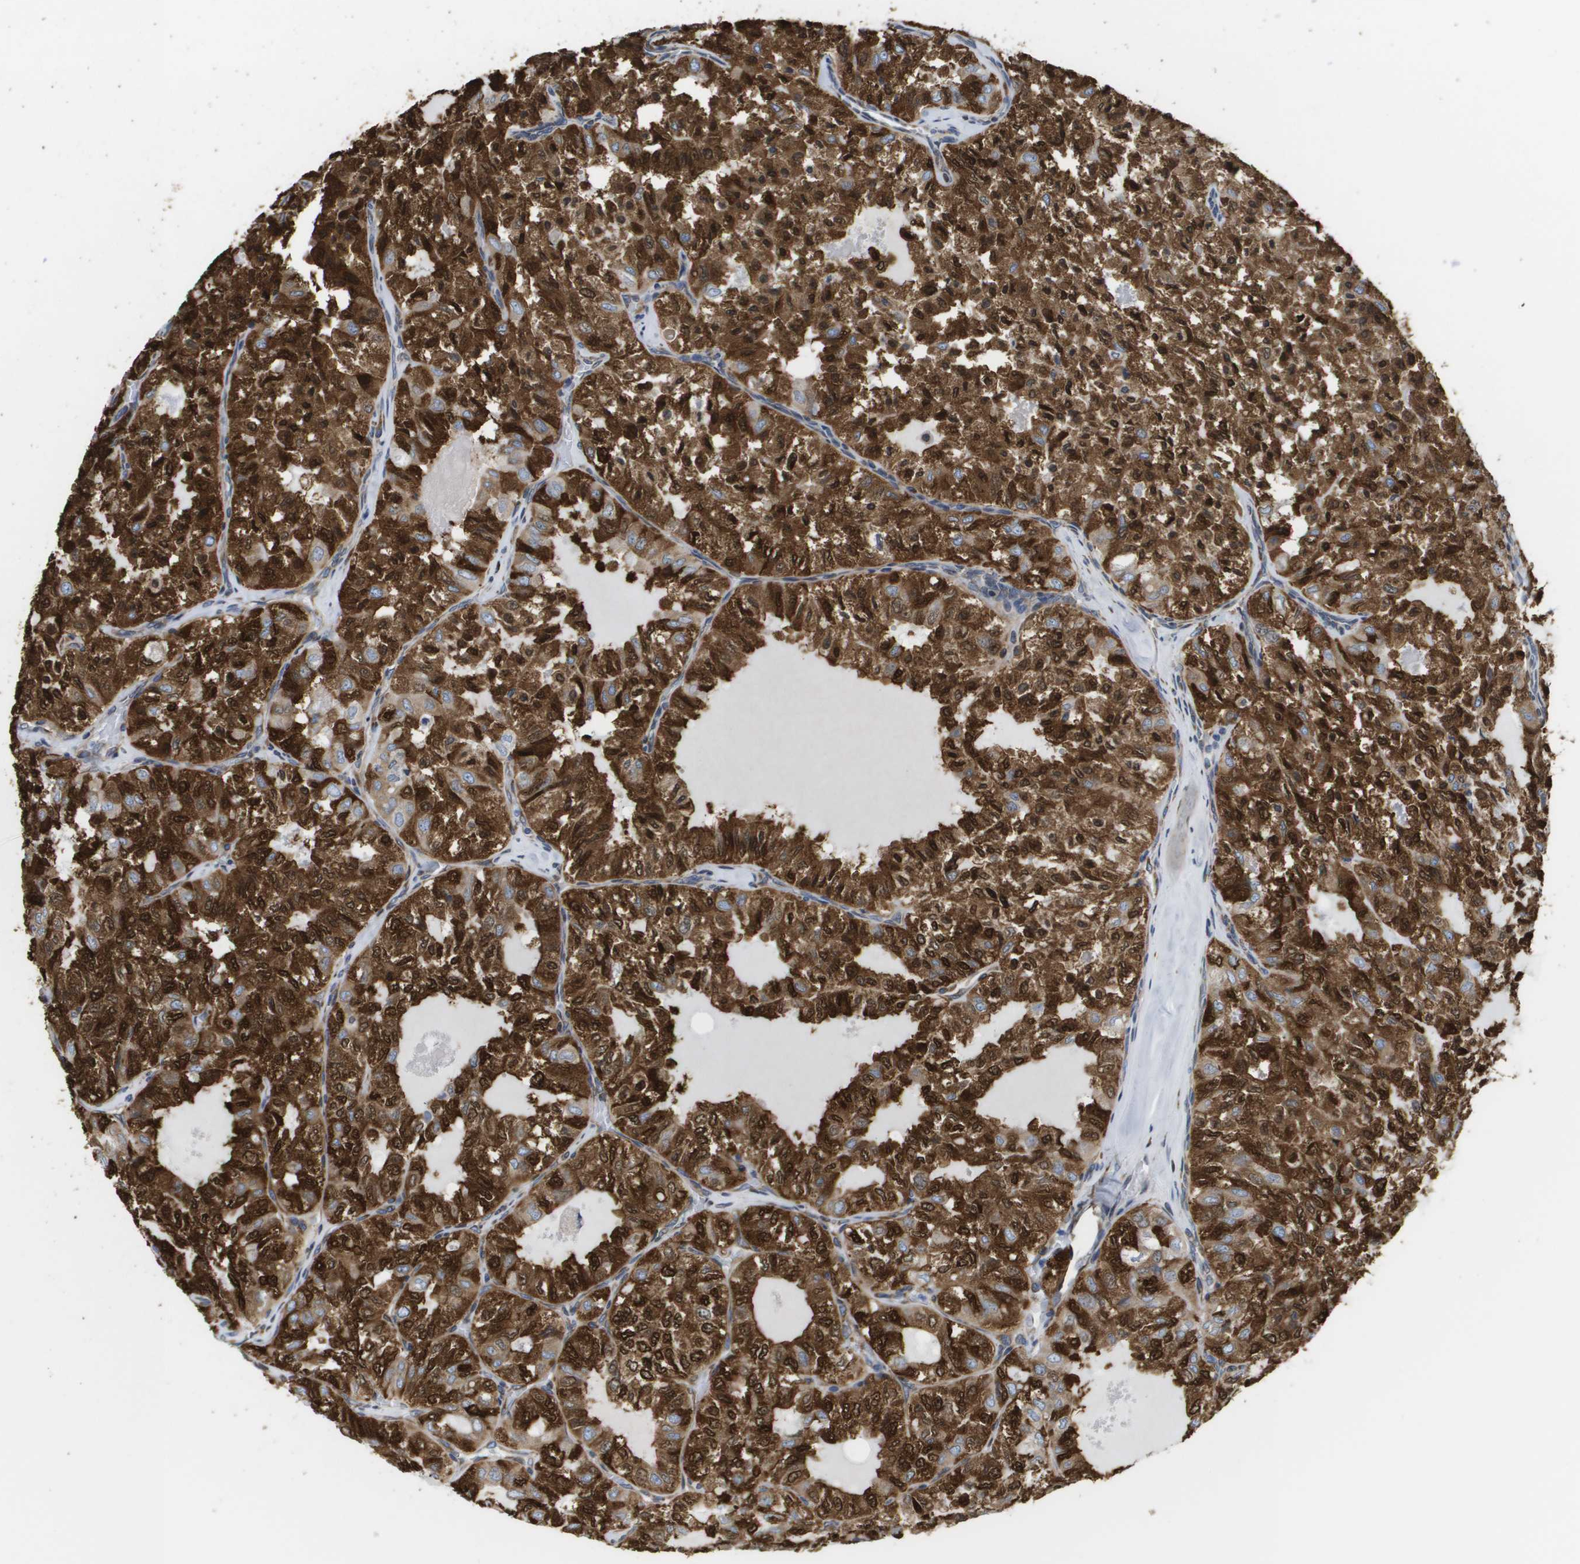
{"staining": {"intensity": "strong", "quantity": ">75%", "location": "cytoplasmic/membranous,nuclear"}, "tissue": "thyroid cancer", "cell_type": "Tumor cells", "image_type": "cancer", "snomed": [{"axis": "morphology", "description": "Follicular adenoma carcinoma, NOS"}, {"axis": "topography", "description": "Thyroid gland"}], "caption": "Protein positivity by immunohistochemistry displays strong cytoplasmic/membranous and nuclear positivity in approximately >75% of tumor cells in thyroid cancer.", "gene": "ST3GAL2", "patient": {"sex": "male", "age": 75}}